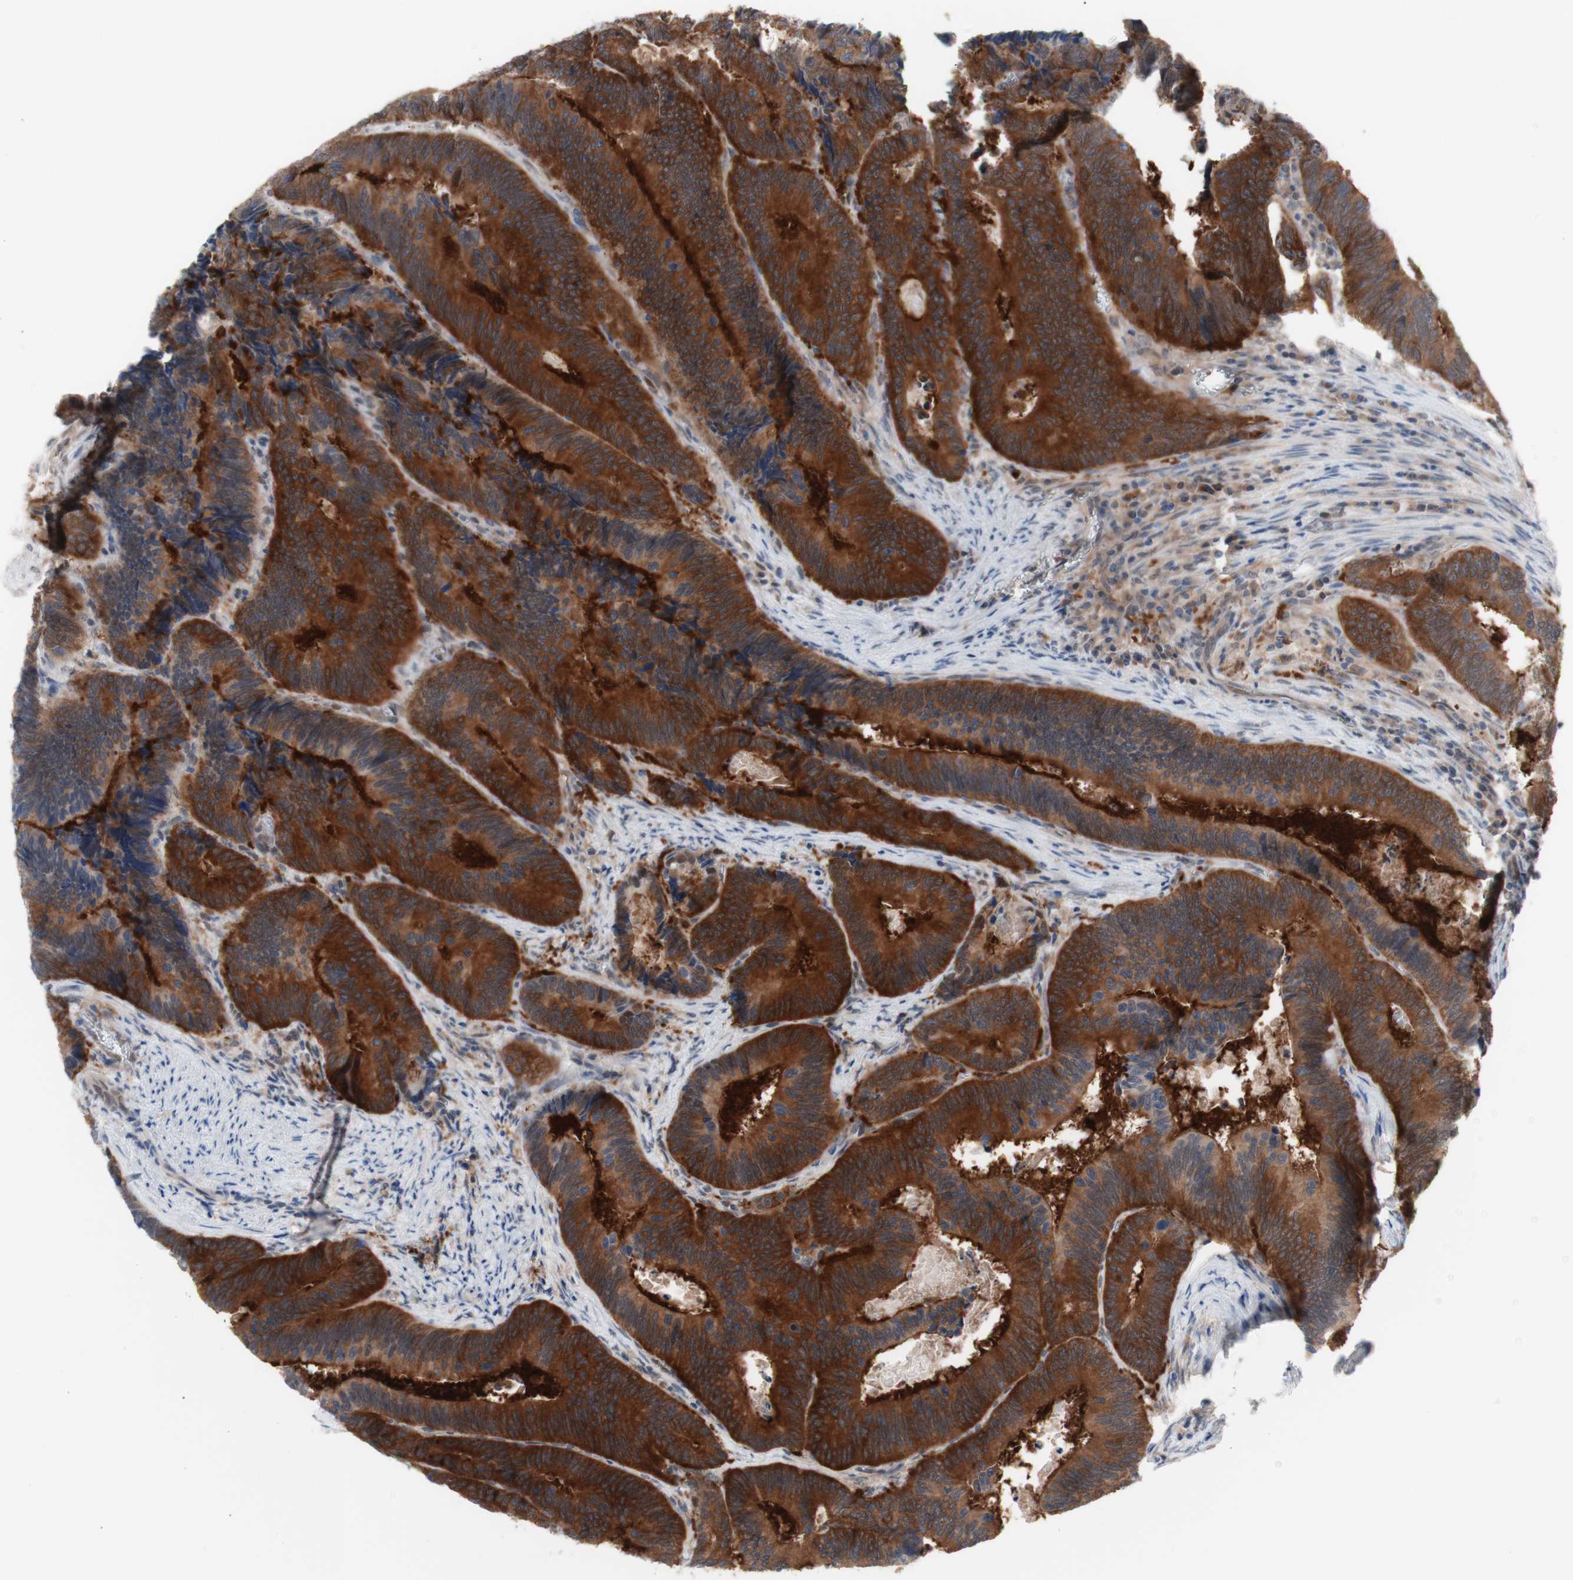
{"staining": {"intensity": "strong", "quantity": ">75%", "location": "cytoplasmic/membranous"}, "tissue": "colorectal cancer", "cell_type": "Tumor cells", "image_type": "cancer", "snomed": [{"axis": "morphology", "description": "Inflammation, NOS"}, {"axis": "morphology", "description": "Adenocarcinoma, NOS"}, {"axis": "topography", "description": "Colon"}], "caption": "A histopathology image showing strong cytoplasmic/membranous positivity in about >75% of tumor cells in colorectal cancer, as visualized by brown immunohistochemical staining.", "gene": "PRMT5", "patient": {"sex": "male", "age": 72}}